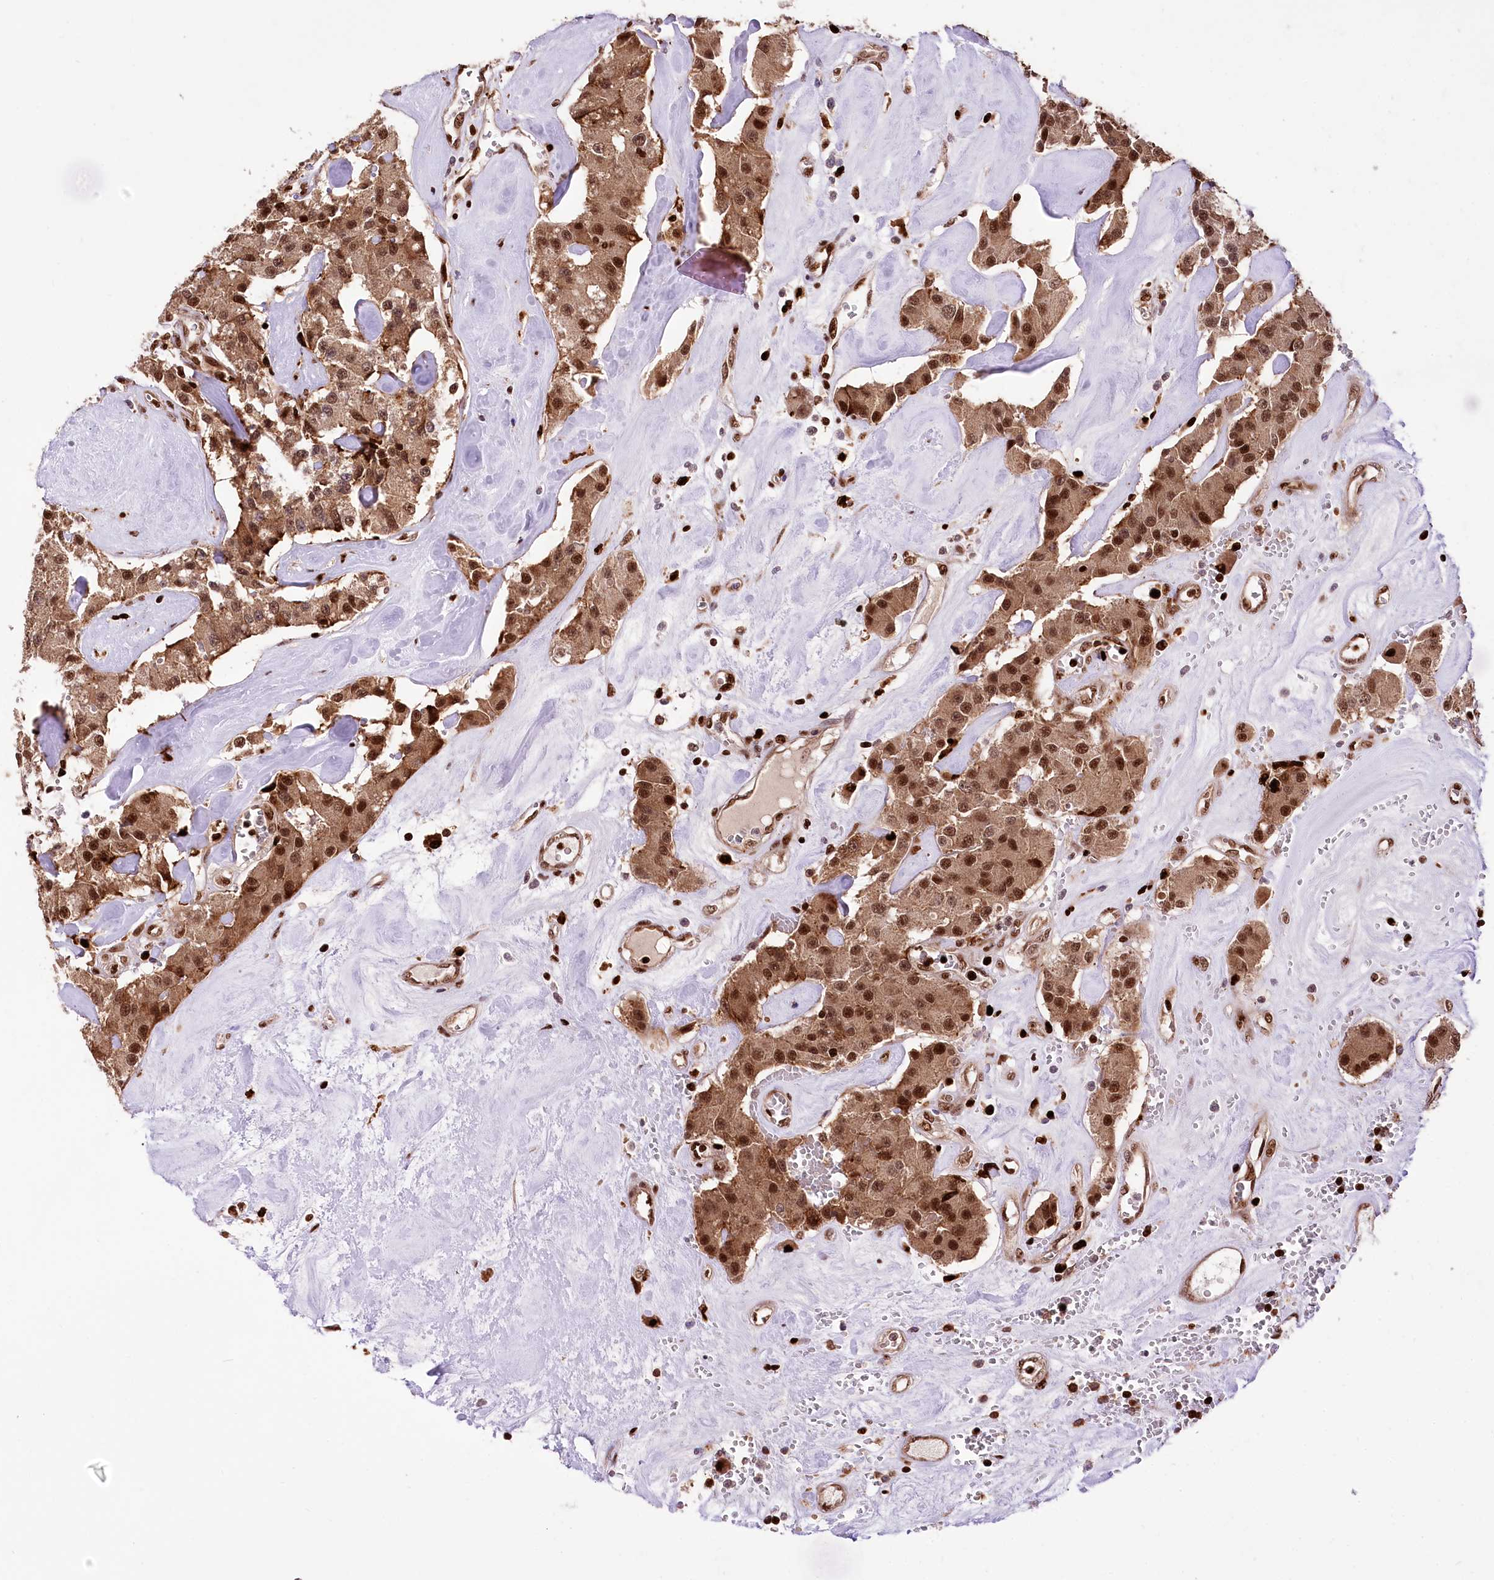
{"staining": {"intensity": "moderate", "quantity": ">75%", "location": "cytoplasmic/membranous,nuclear"}, "tissue": "carcinoid", "cell_type": "Tumor cells", "image_type": "cancer", "snomed": [{"axis": "morphology", "description": "Carcinoid, malignant, NOS"}, {"axis": "topography", "description": "Pancreas"}], "caption": "Protein positivity by immunohistochemistry (IHC) shows moderate cytoplasmic/membranous and nuclear staining in about >75% of tumor cells in carcinoid.", "gene": "FIGN", "patient": {"sex": "male", "age": 41}}